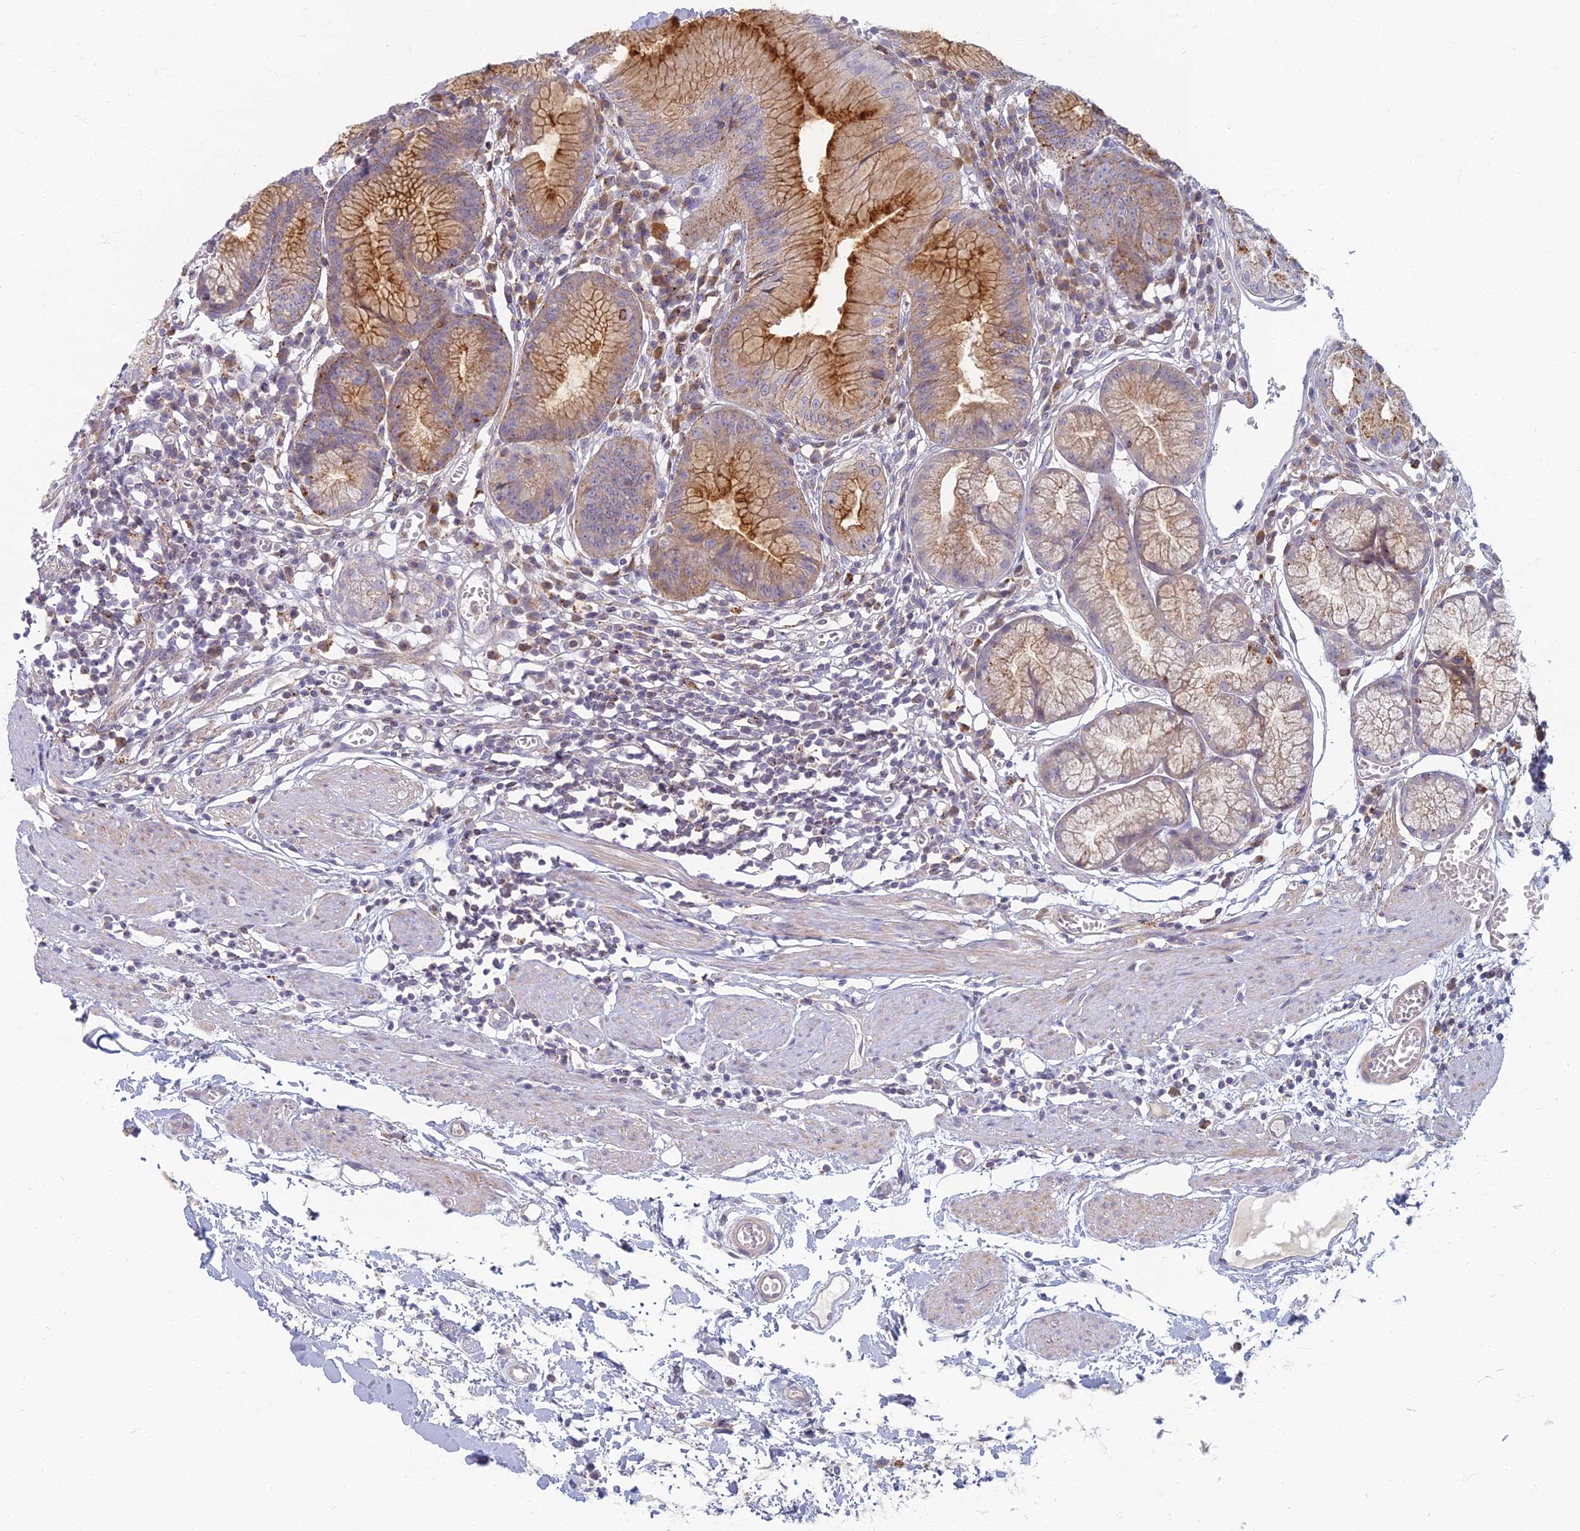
{"staining": {"intensity": "strong", "quantity": "25%-75%", "location": "cytoplasmic/membranous"}, "tissue": "stomach", "cell_type": "Glandular cells", "image_type": "normal", "snomed": [{"axis": "morphology", "description": "Normal tissue, NOS"}, {"axis": "topography", "description": "Stomach"}], "caption": "Strong cytoplasmic/membranous staining is identified in about 25%-75% of glandular cells in normal stomach.", "gene": "CHMP4B", "patient": {"sex": "male", "age": 55}}